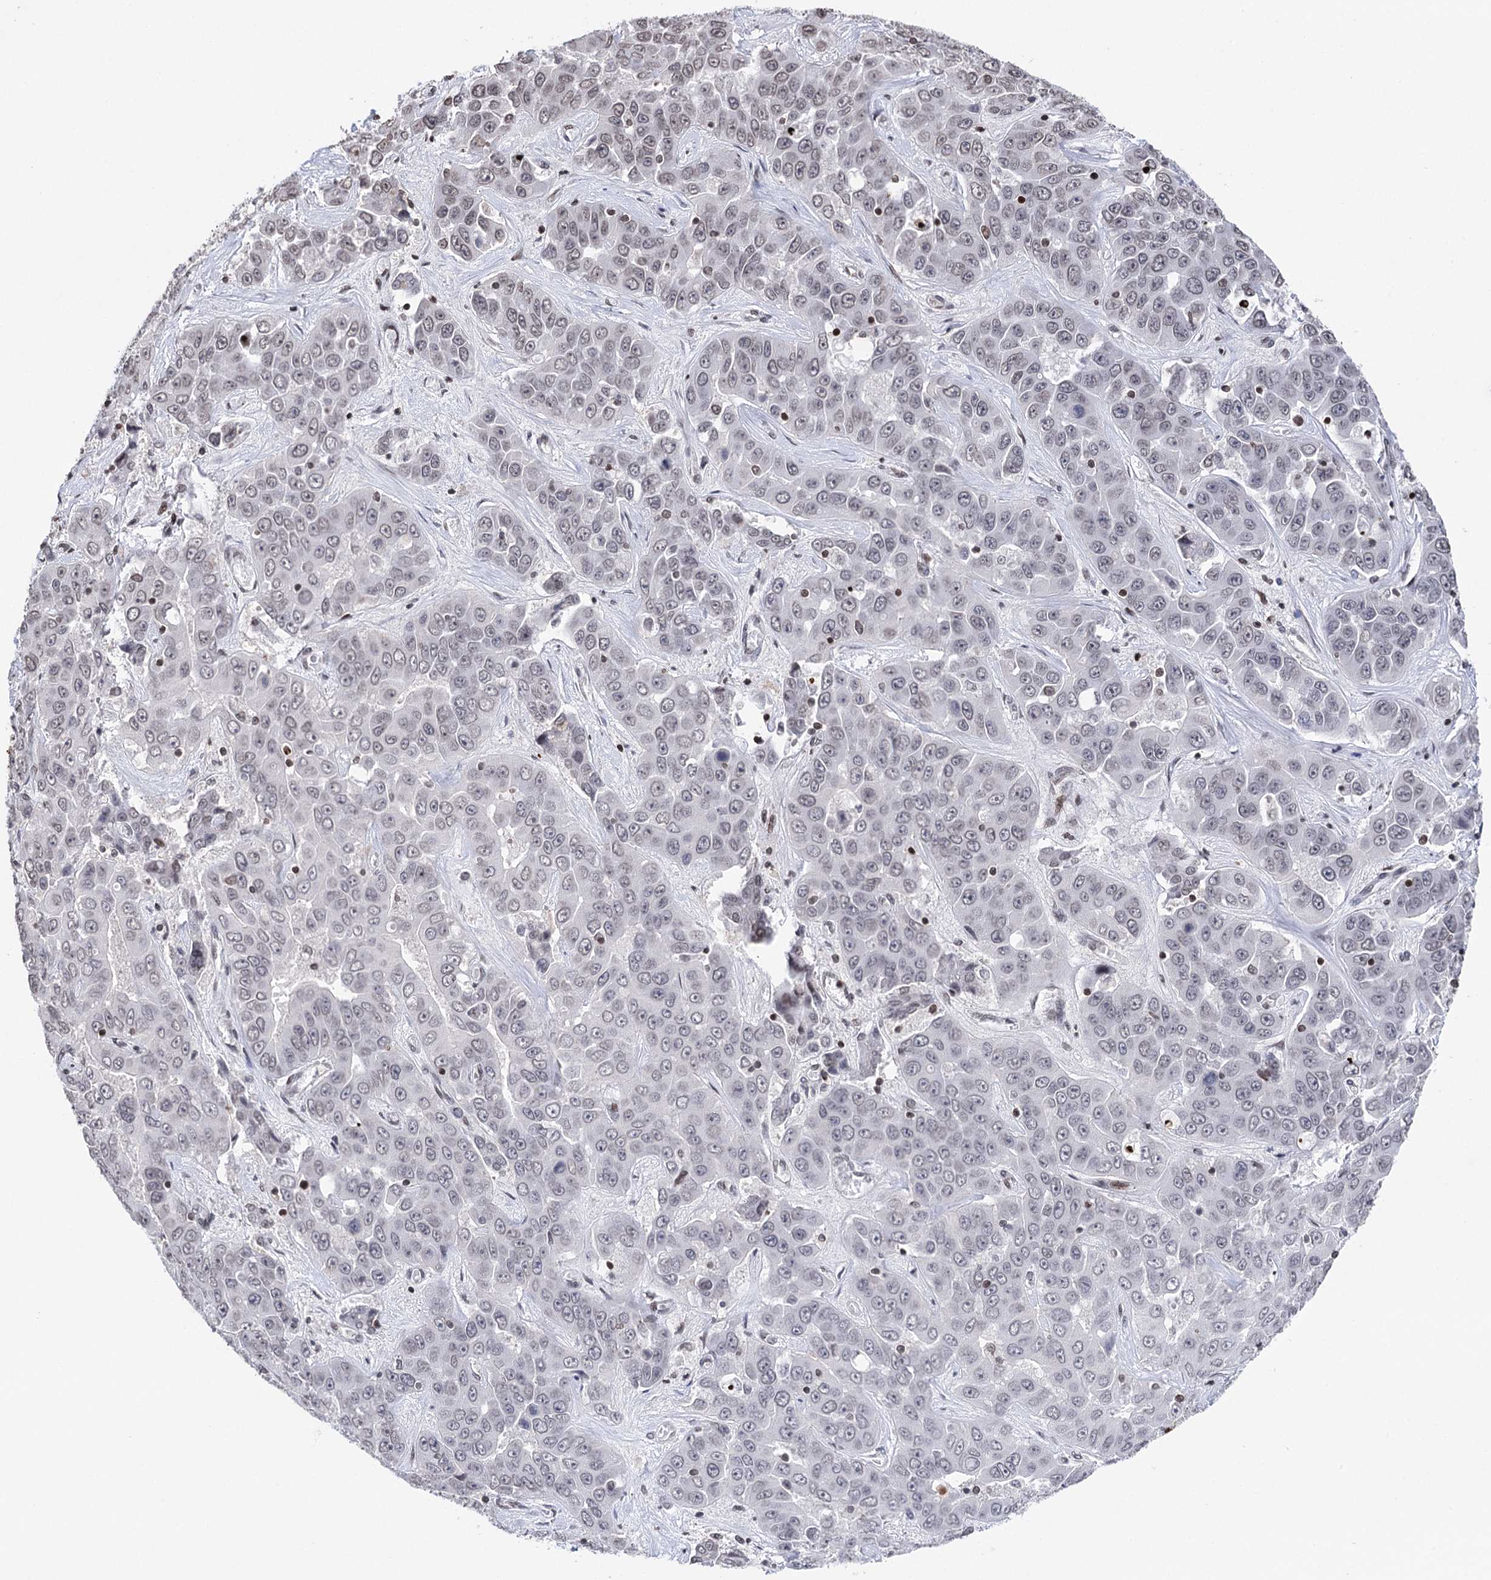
{"staining": {"intensity": "weak", "quantity": "<25%", "location": "nuclear"}, "tissue": "liver cancer", "cell_type": "Tumor cells", "image_type": "cancer", "snomed": [{"axis": "morphology", "description": "Cholangiocarcinoma"}, {"axis": "topography", "description": "Liver"}], "caption": "Tumor cells are negative for brown protein staining in liver cancer. (Brightfield microscopy of DAB (3,3'-diaminobenzidine) IHC at high magnification).", "gene": "CCDC77", "patient": {"sex": "female", "age": 52}}